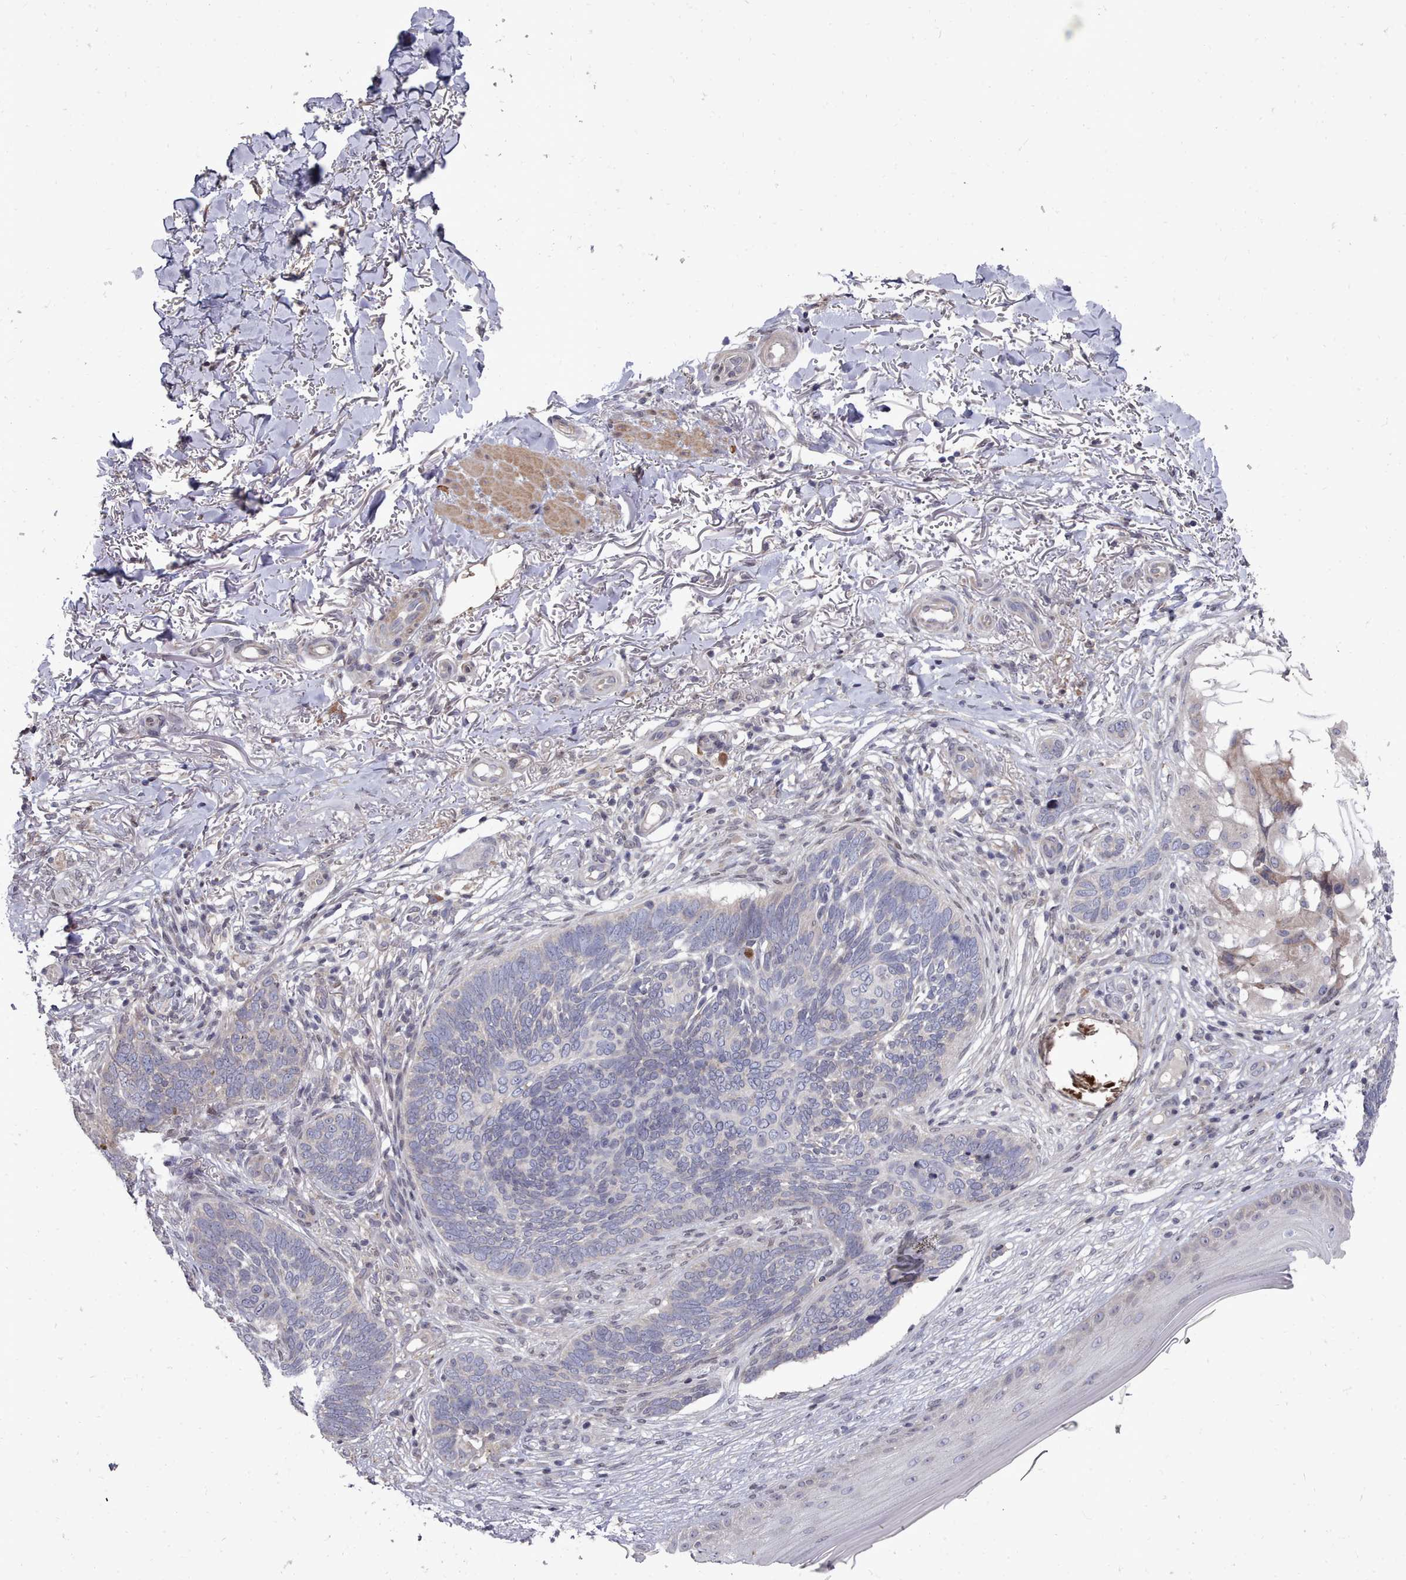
{"staining": {"intensity": "negative", "quantity": "none", "location": "none"}, "tissue": "skin cancer", "cell_type": "Tumor cells", "image_type": "cancer", "snomed": [{"axis": "morphology", "description": "Normal tissue, NOS"}, {"axis": "morphology", "description": "Basal cell carcinoma"}, {"axis": "topography", "description": "Skin"}], "caption": "Protein analysis of skin basal cell carcinoma demonstrates no significant positivity in tumor cells. (DAB (3,3'-diaminobenzidine) immunohistochemistry with hematoxylin counter stain).", "gene": "ACKR3", "patient": {"sex": "female", "age": 67}}